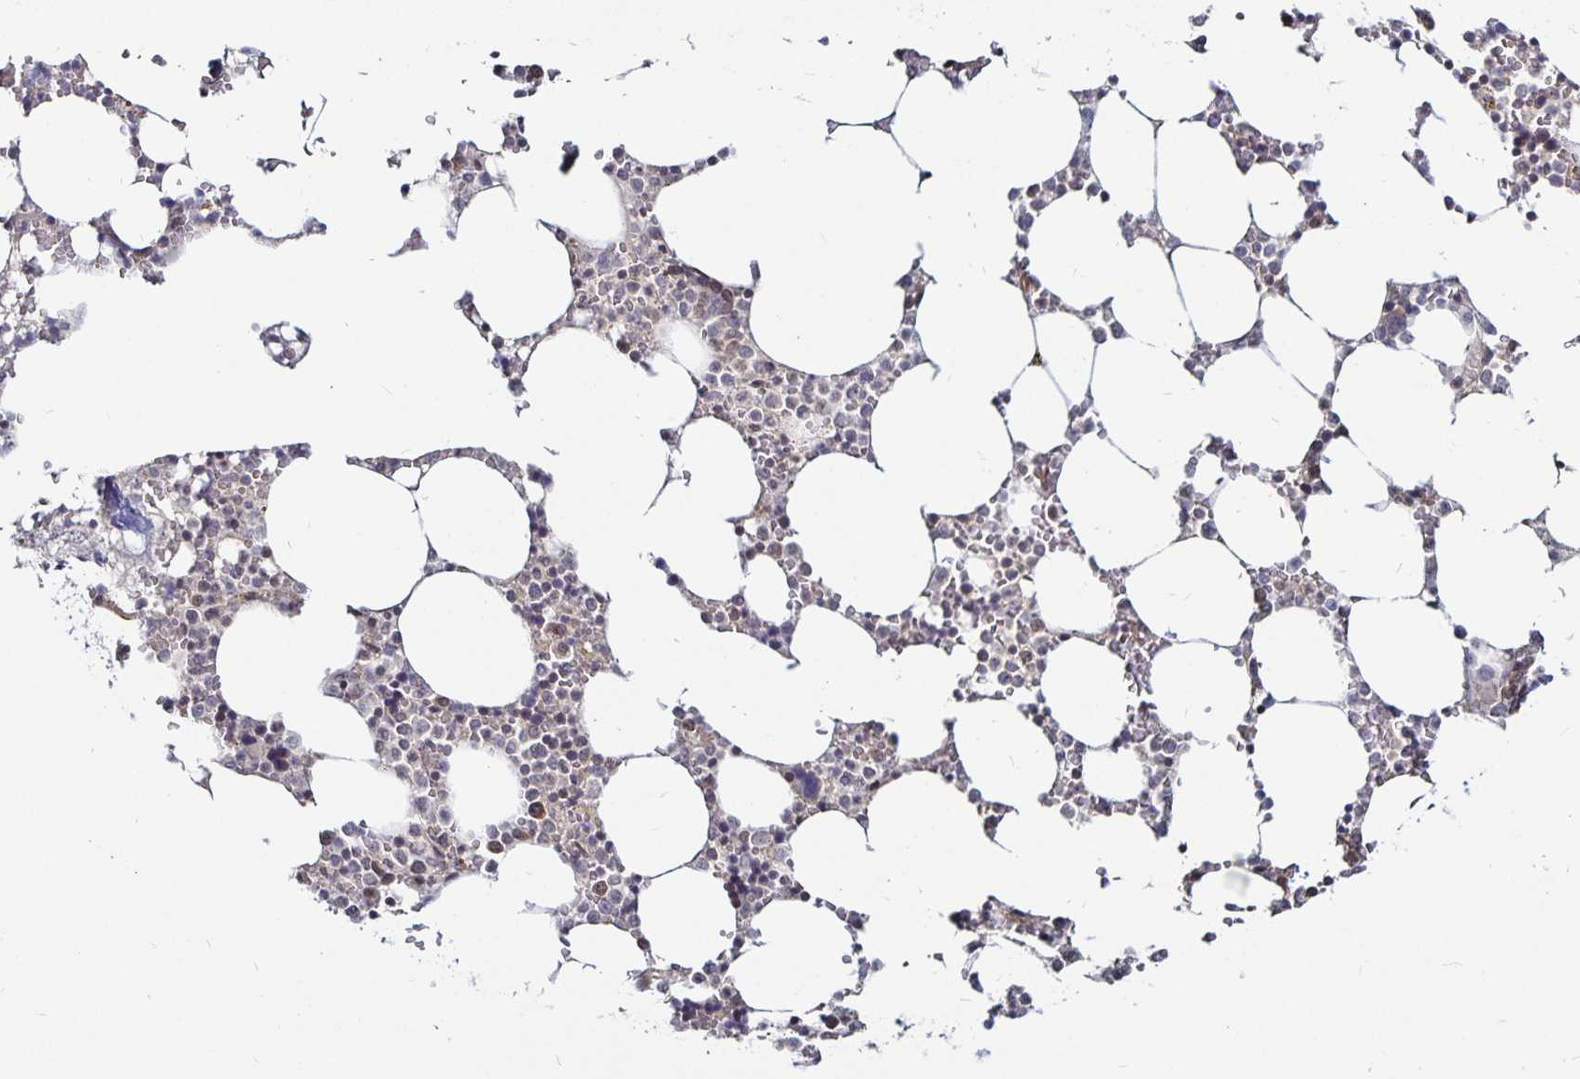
{"staining": {"intensity": "weak", "quantity": "<25%", "location": "cytoplasmic/membranous"}, "tissue": "bone marrow", "cell_type": "Hematopoietic cells", "image_type": "normal", "snomed": [{"axis": "morphology", "description": "Normal tissue, NOS"}, {"axis": "topography", "description": "Bone marrow"}], "caption": "This is an IHC micrograph of normal bone marrow. There is no positivity in hematopoietic cells.", "gene": "CYP27A1", "patient": {"sex": "male", "age": 64}}